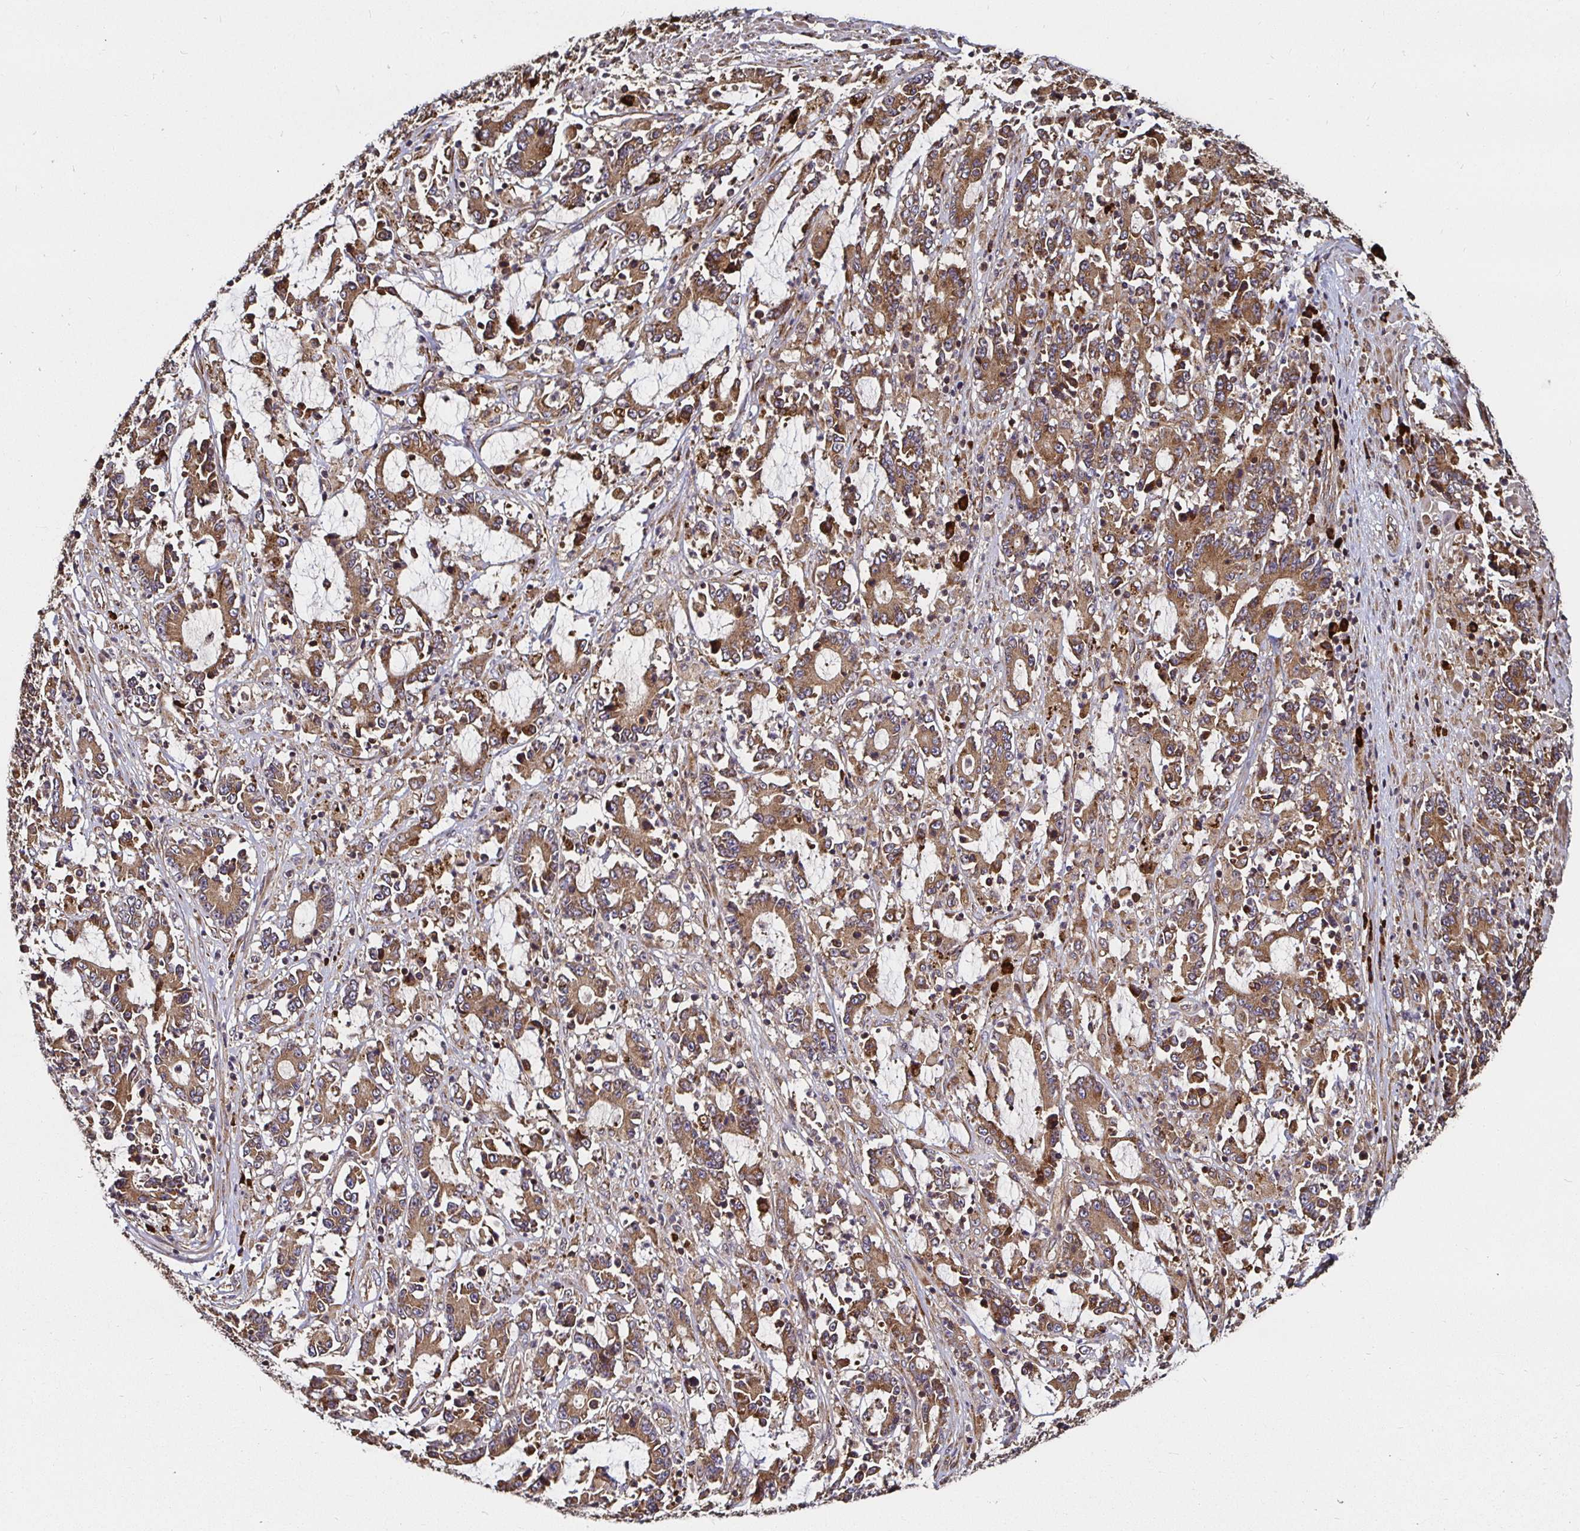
{"staining": {"intensity": "moderate", "quantity": ">75%", "location": "cytoplasmic/membranous"}, "tissue": "stomach cancer", "cell_type": "Tumor cells", "image_type": "cancer", "snomed": [{"axis": "morphology", "description": "Adenocarcinoma, NOS"}, {"axis": "topography", "description": "Stomach, upper"}], "caption": "Immunohistochemical staining of adenocarcinoma (stomach) shows moderate cytoplasmic/membranous protein staining in approximately >75% of tumor cells. (DAB (3,3'-diaminobenzidine) IHC, brown staining for protein, blue staining for nuclei).", "gene": "MLST8", "patient": {"sex": "male", "age": 68}}